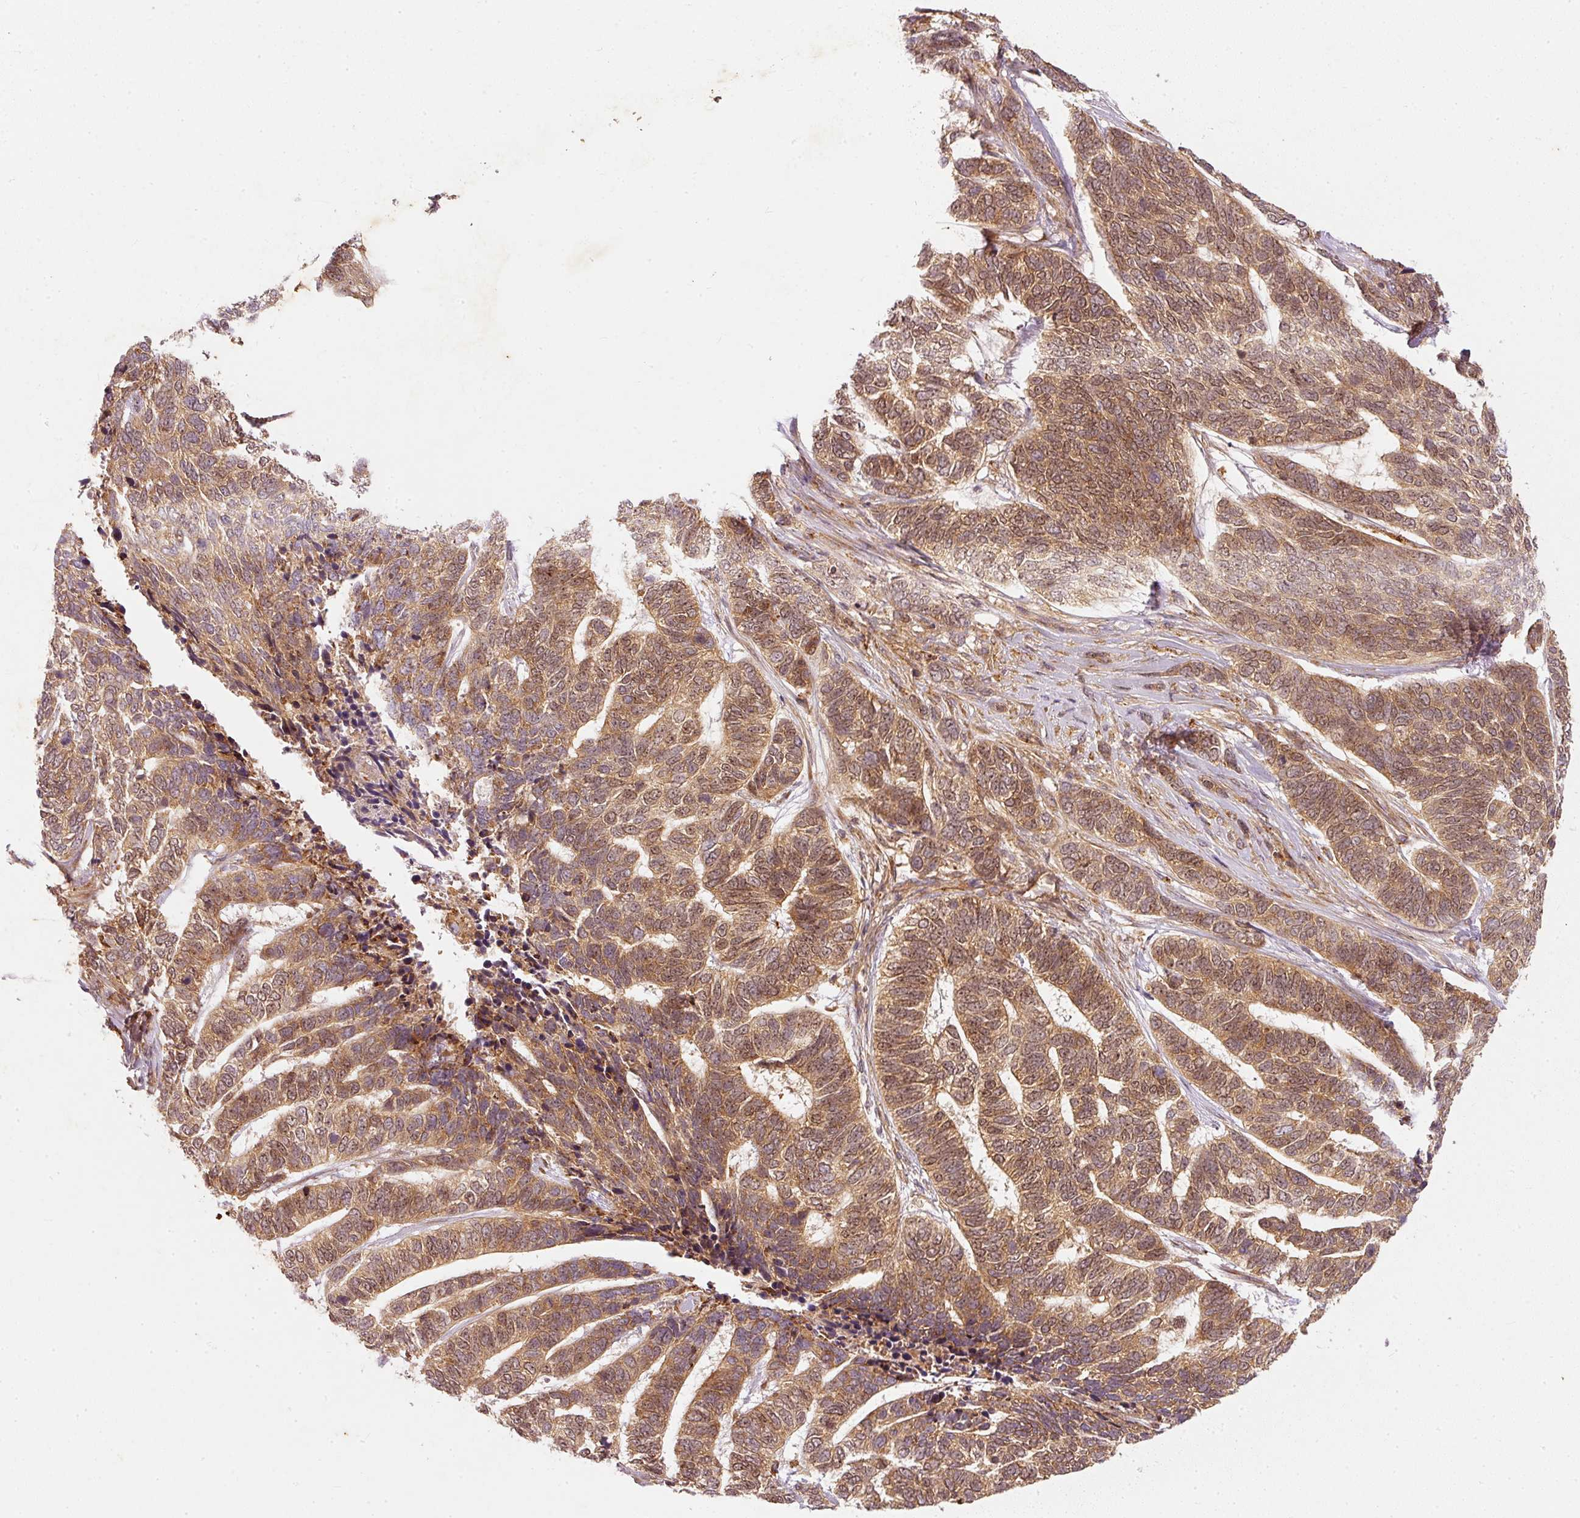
{"staining": {"intensity": "moderate", "quantity": ">75%", "location": "cytoplasmic/membranous,nuclear"}, "tissue": "skin cancer", "cell_type": "Tumor cells", "image_type": "cancer", "snomed": [{"axis": "morphology", "description": "Basal cell carcinoma"}, {"axis": "topography", "description": "Skin"}], "caption": "A micrograph of human skin cancer stained for a protein displays moderate cytoplasmic/membranous and nuclear brown staining in tumor cells.", "gene": "ZNF580", "patient": {"sex": "female", "age": 65}}